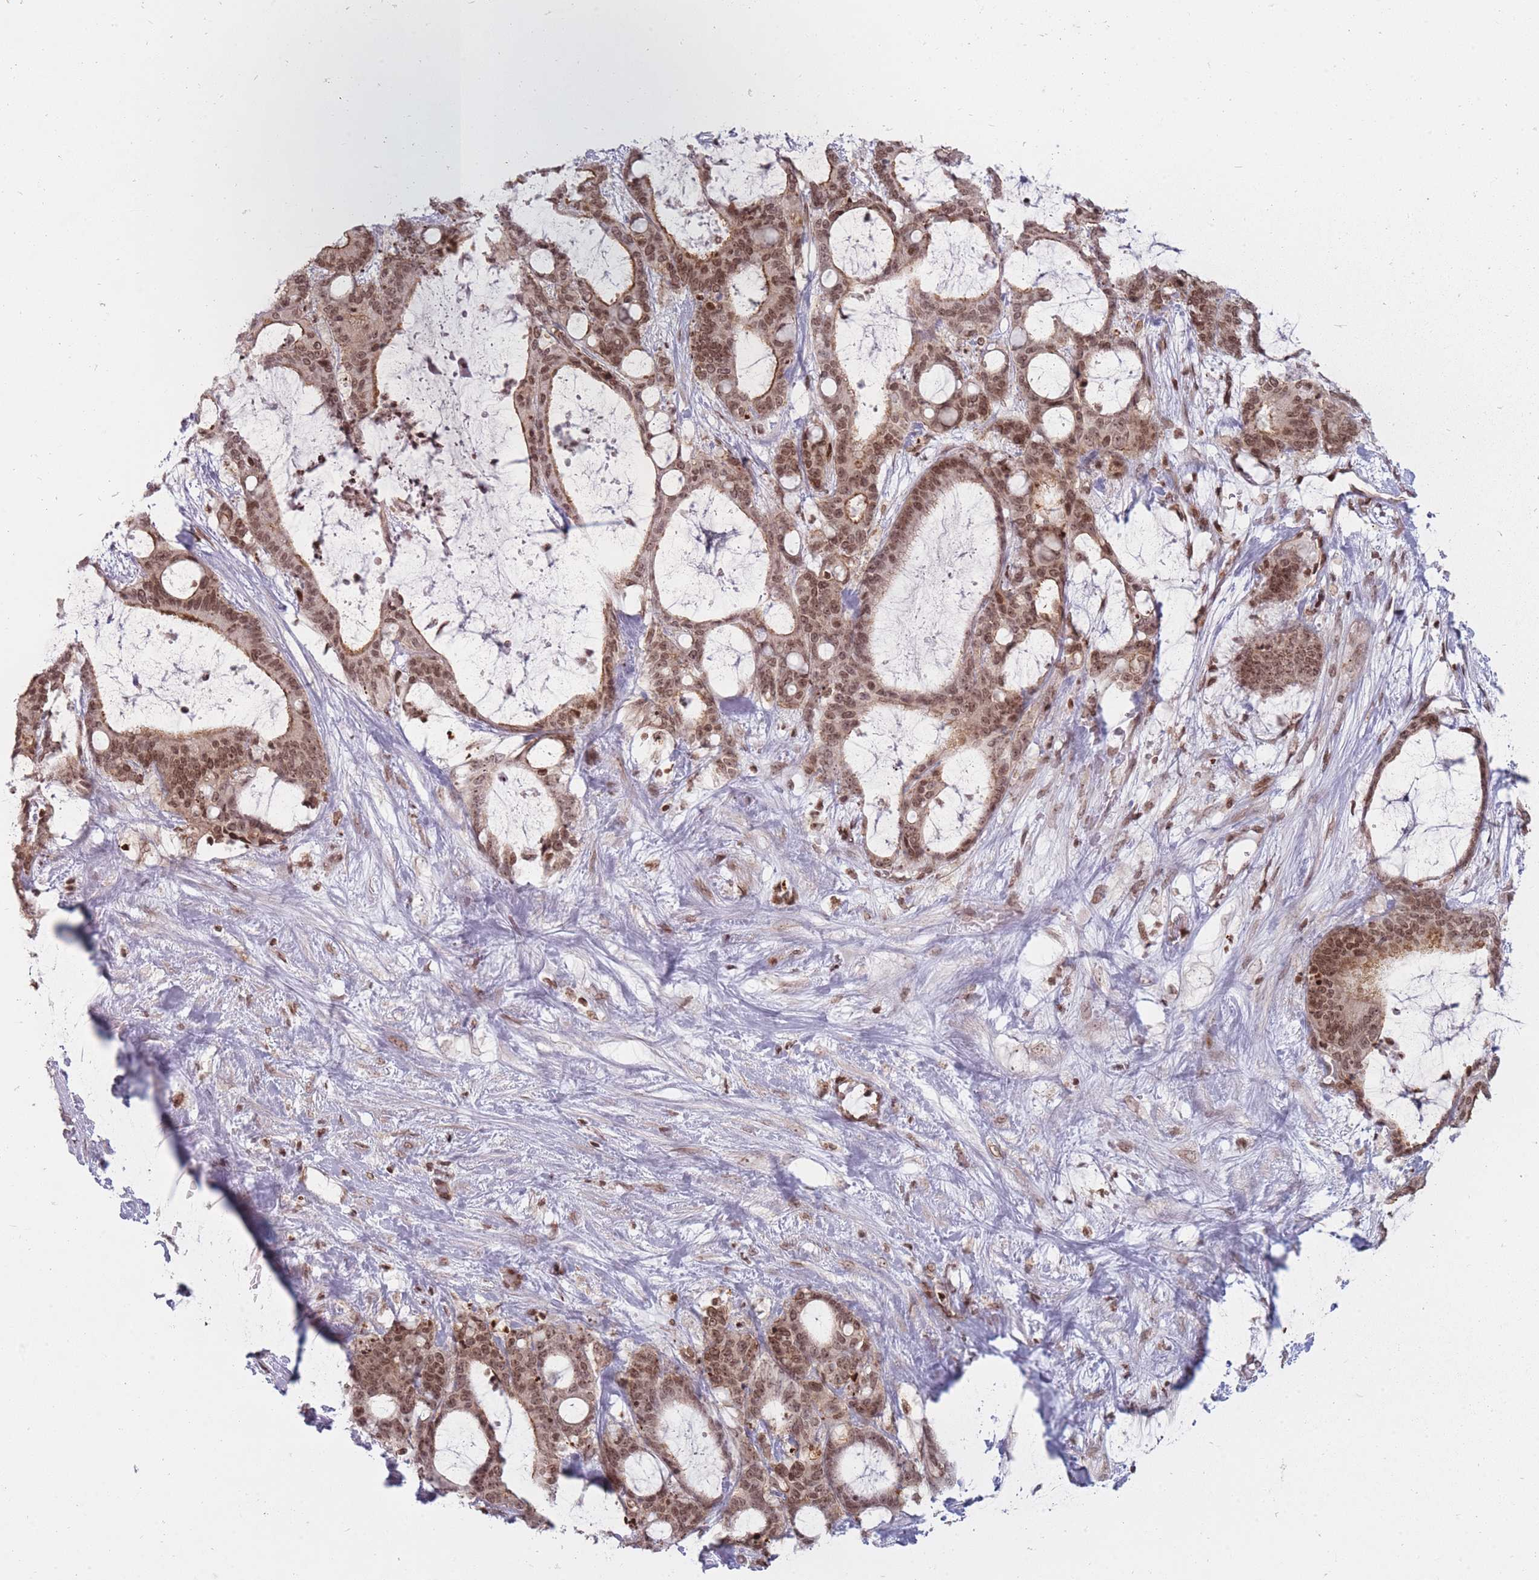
{"staining": {"intensity": "moderate", "quantity": ">75%", "location": "nuclear"}, "tissue": "liver cancer", "cell_type": "Tumor cells", "image_type": "cancer", "snomed": [{"axis": "morphology", "description": "Normal tissue, NOS"}, {"axis": "morphology", "description": "Cholangiocarcinoma"}, {"axis": "topography", "description": "Liver"}, {"axis": "topography", "description": "Peripheral nerve tissue"}], "caption": "Immunohistochemistry photomicrograph of neoplastic tissue: cholangiocarcinoma (liver) stained using immunohistochemistry (IHC) displays medium levels of moderate protein expression localized specifically in the nuclear of tumor cells, appearing as a nuclear brown color.", "gene": "TMC6", "patient": {"sex": "female", "age": 73}}